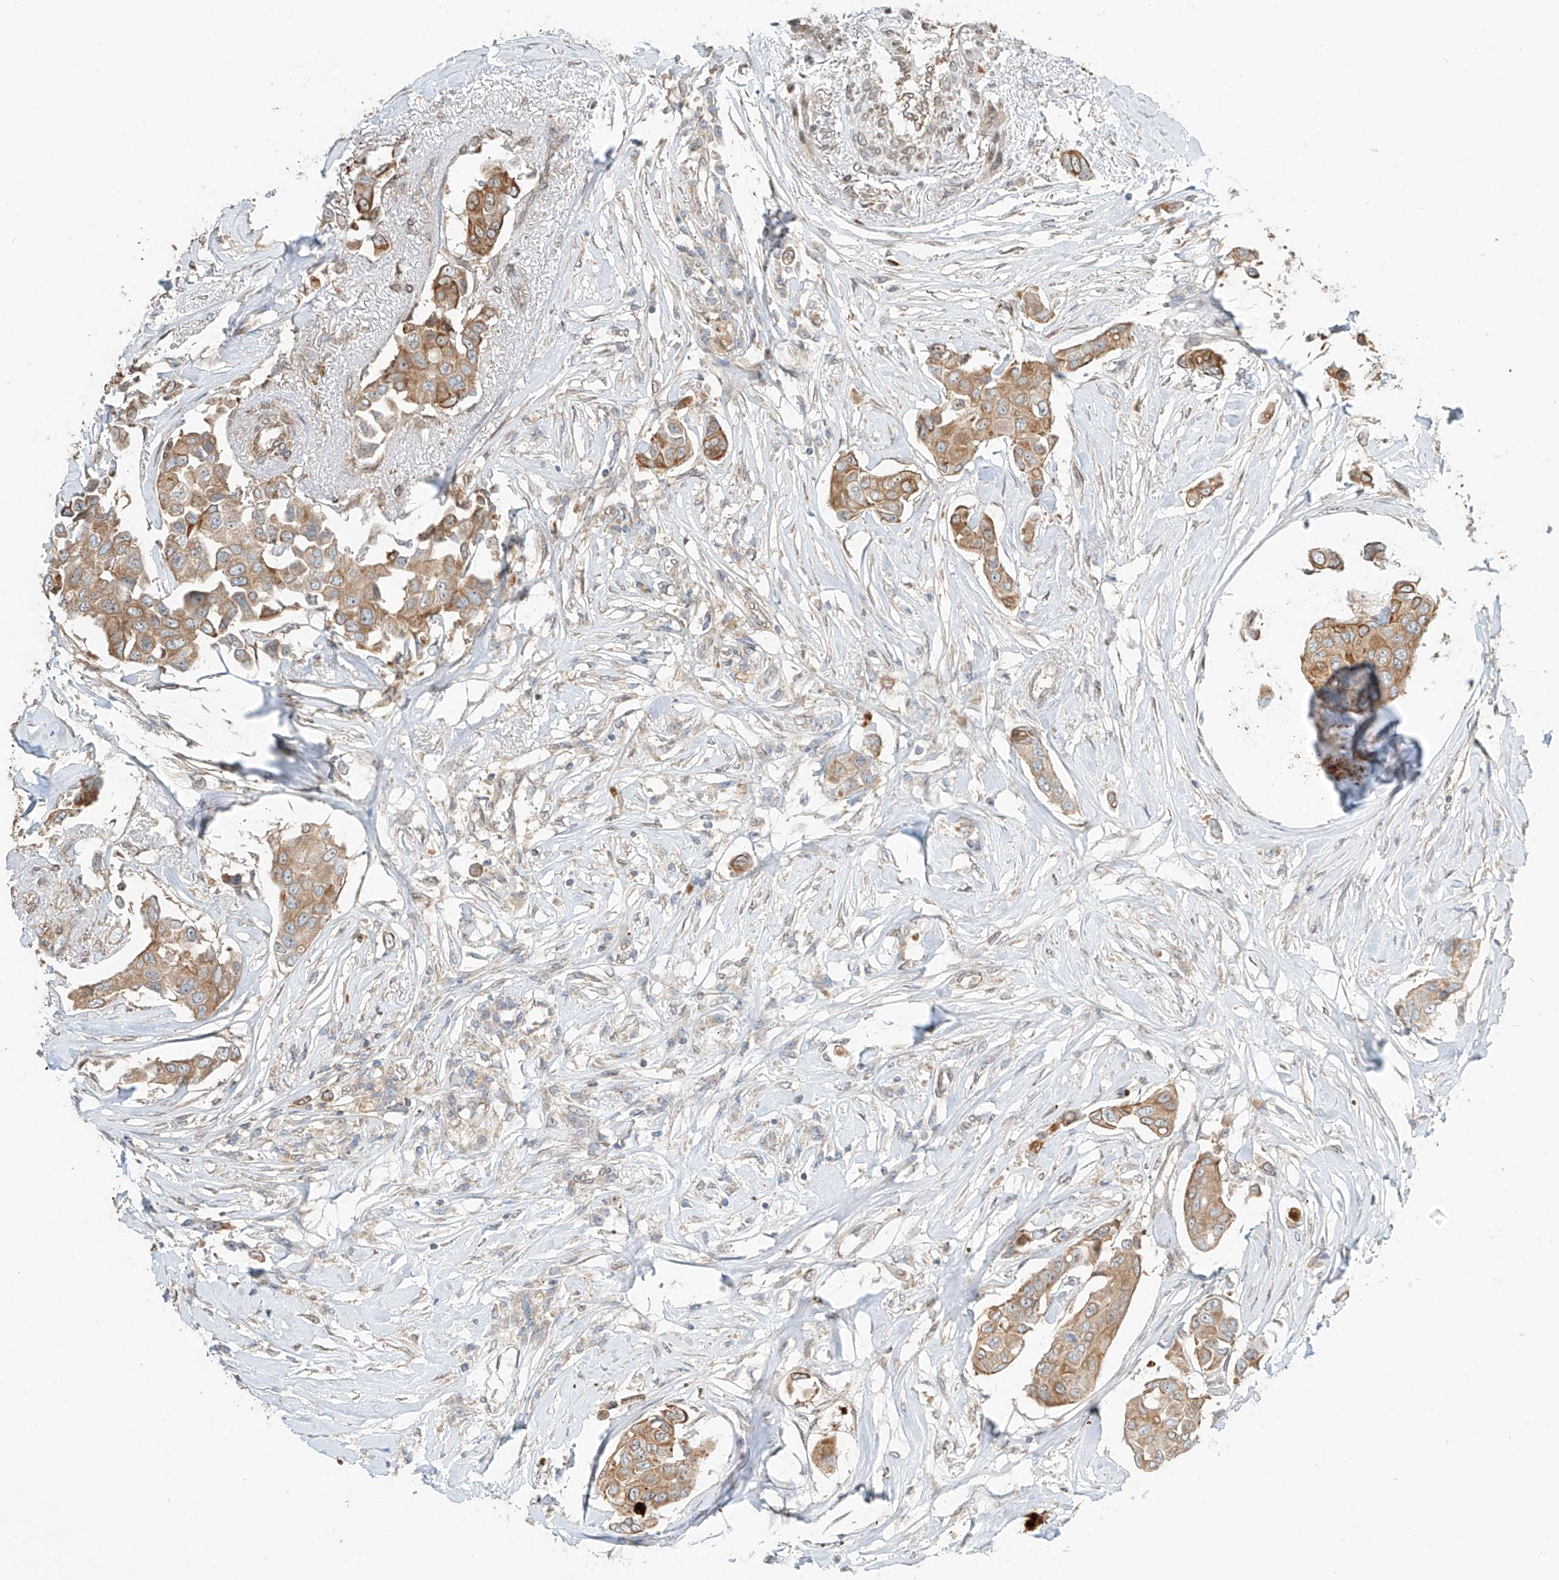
{"staining": {"intensity": "moderate", "quantity": ">75%", "location": "cytoplasmic/membranous"}, "tissue": "breast cancer", "cell_type": "Tumor cells", "image_type": "cancer", "snomed": [{"axis": "morphology", "description": "Duct carcinoma"}, {"axis": "topography", "description": "Breast"}], "caption": "Breast intraductal carcinoma was stained to show a protein in brown. There is medium levels of moderate cytoplasmic/membranous staining in approximately >75% of tumor cells.", "gene": "CEP162", "patient": {"sex": "female", "age": 80}}